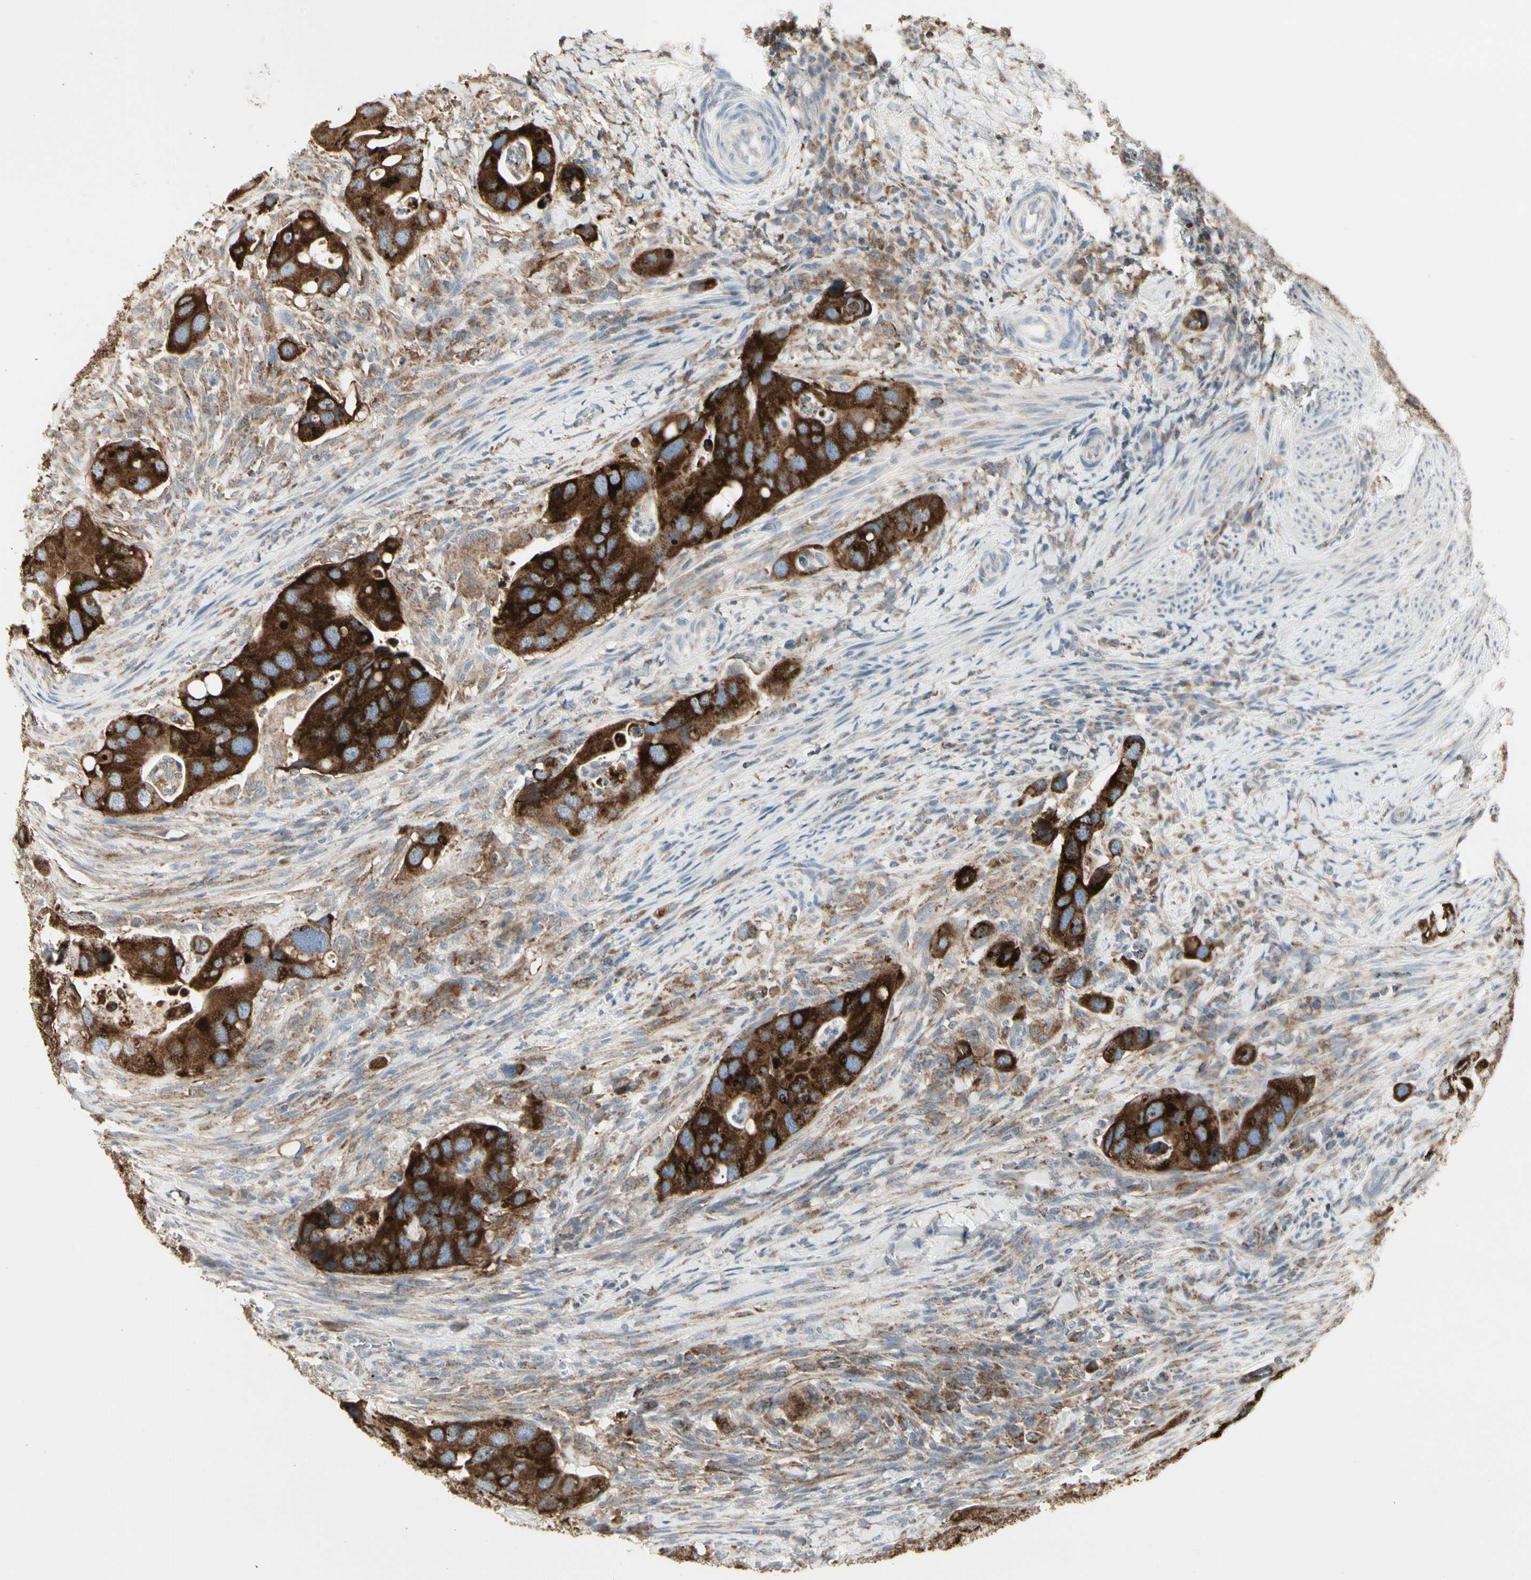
{"staining": {"intensity": "strong", "quantity": ">75%", "location": "cytoplasmic/membranous"}, "tissue": "colorectal cancer", "cell_type": "Tumor cells", "image_type": "cancer", "snomed": [{"axis": "morphology", "description": "Adenocarcinoma, NOS"}, {"axis": "topography", "description": "Rectum"}], "caption": "The image exhibits staining of colorectal cancer (adenocarcinoma), revealing strong cytoplasmic/membranous protein expression (brown color) within tumor cells.", "gene": "TMEM176A", "patient": {"sex": "female", "age": 57}}